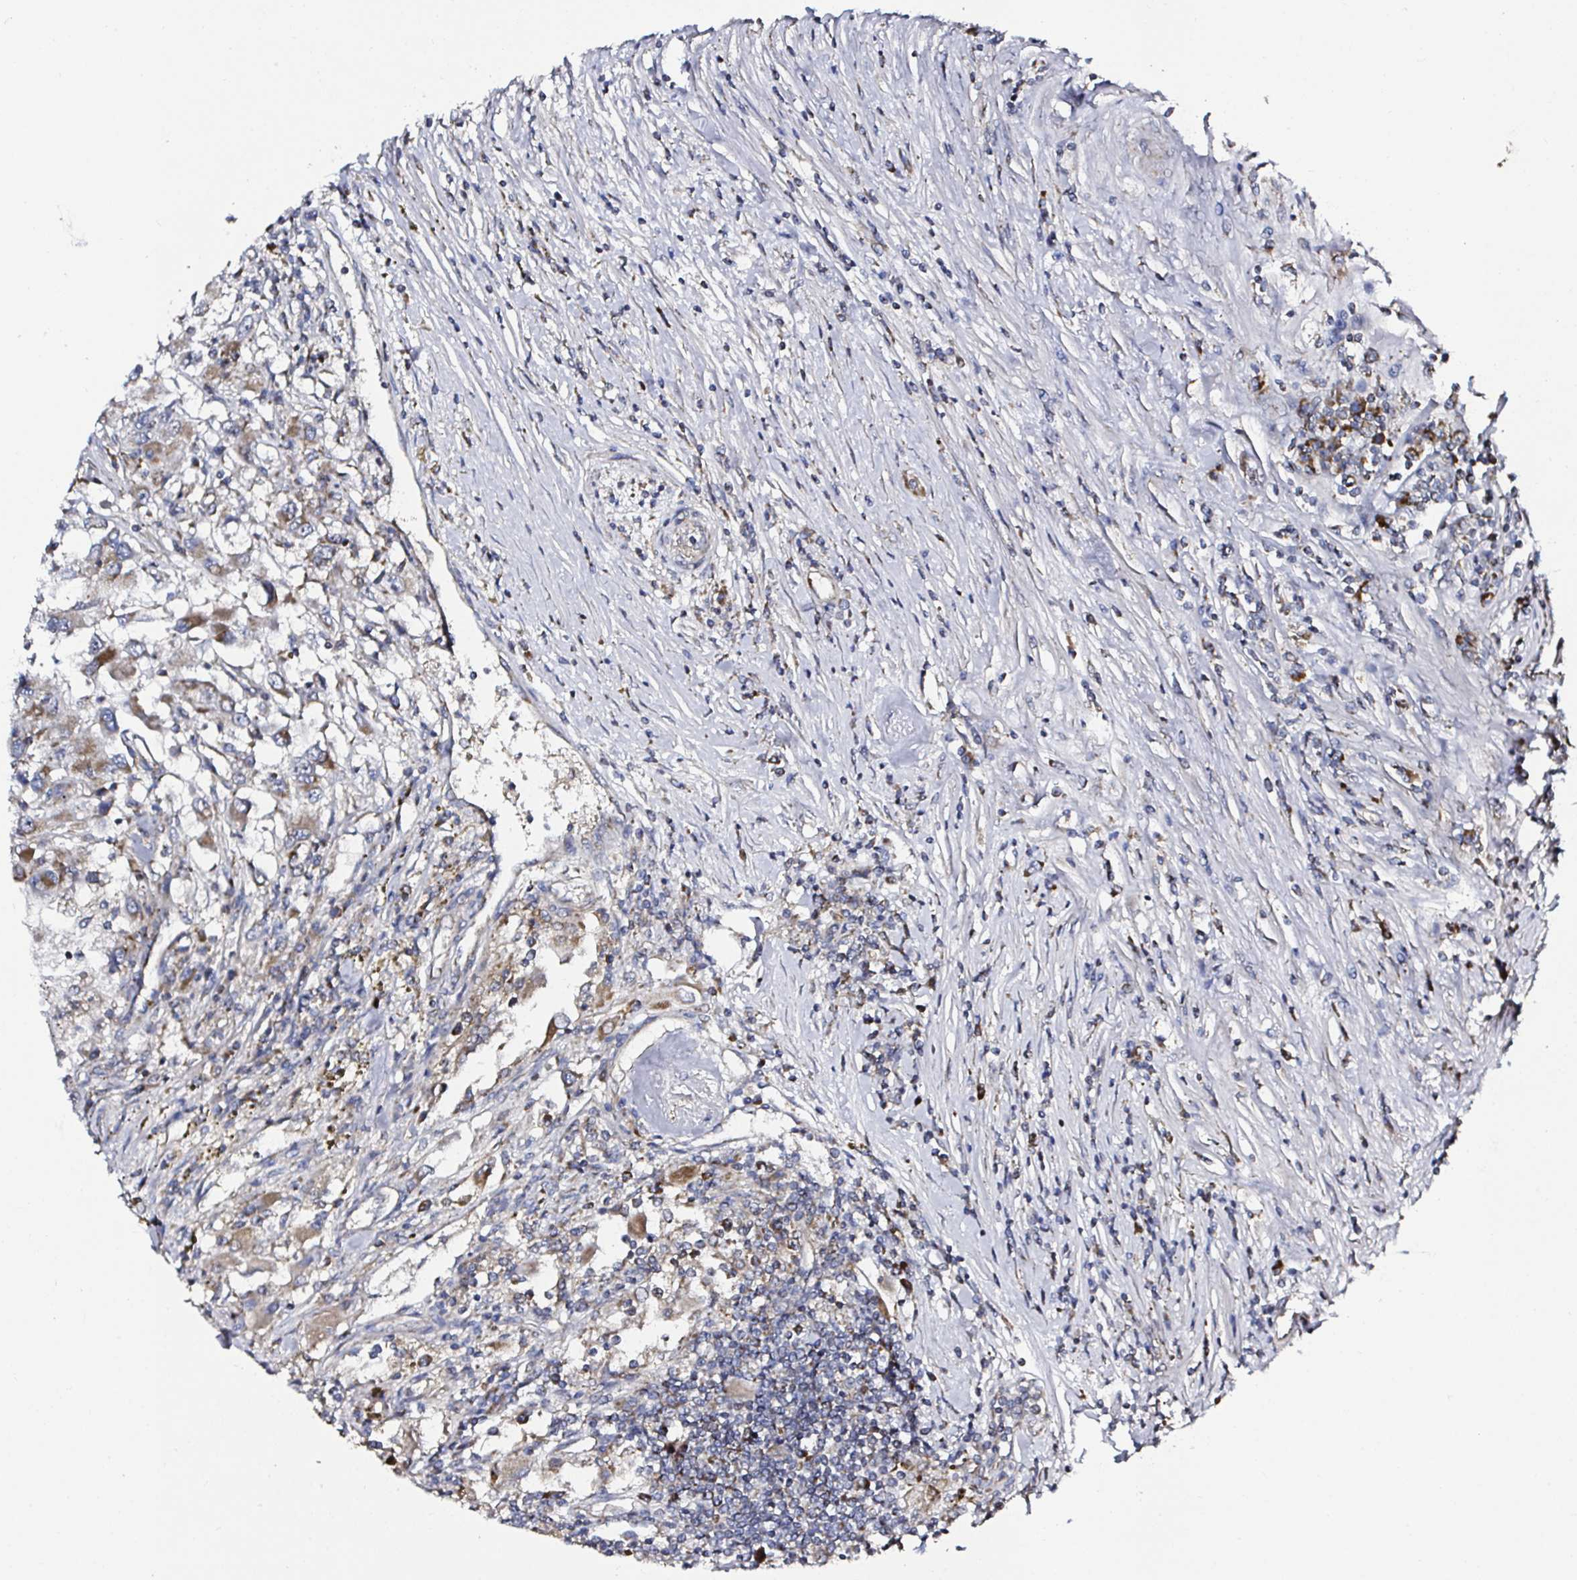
{"staining": {"intensity": "weak", "quantity": "25%-75%", "location": "cytoplasmic/membranous"}, "tissue": "renal cancer", "cell_type": "Tumor cells", "image_type": "cancer", "snomed": [{"axis": "morphology", "description": "Adenocarcinoma, NOS"}, {"axis": "topography", "description": "Kidney"}], "caption": "Immunohistochemical staining of human renal cancer demonstrates low levels of weak cytoplasmic/membranous protein staining in about 25%-75% of tumor cells.", "gene": "ATAD3B", "patient": {"sex": "female", "age": 67}}